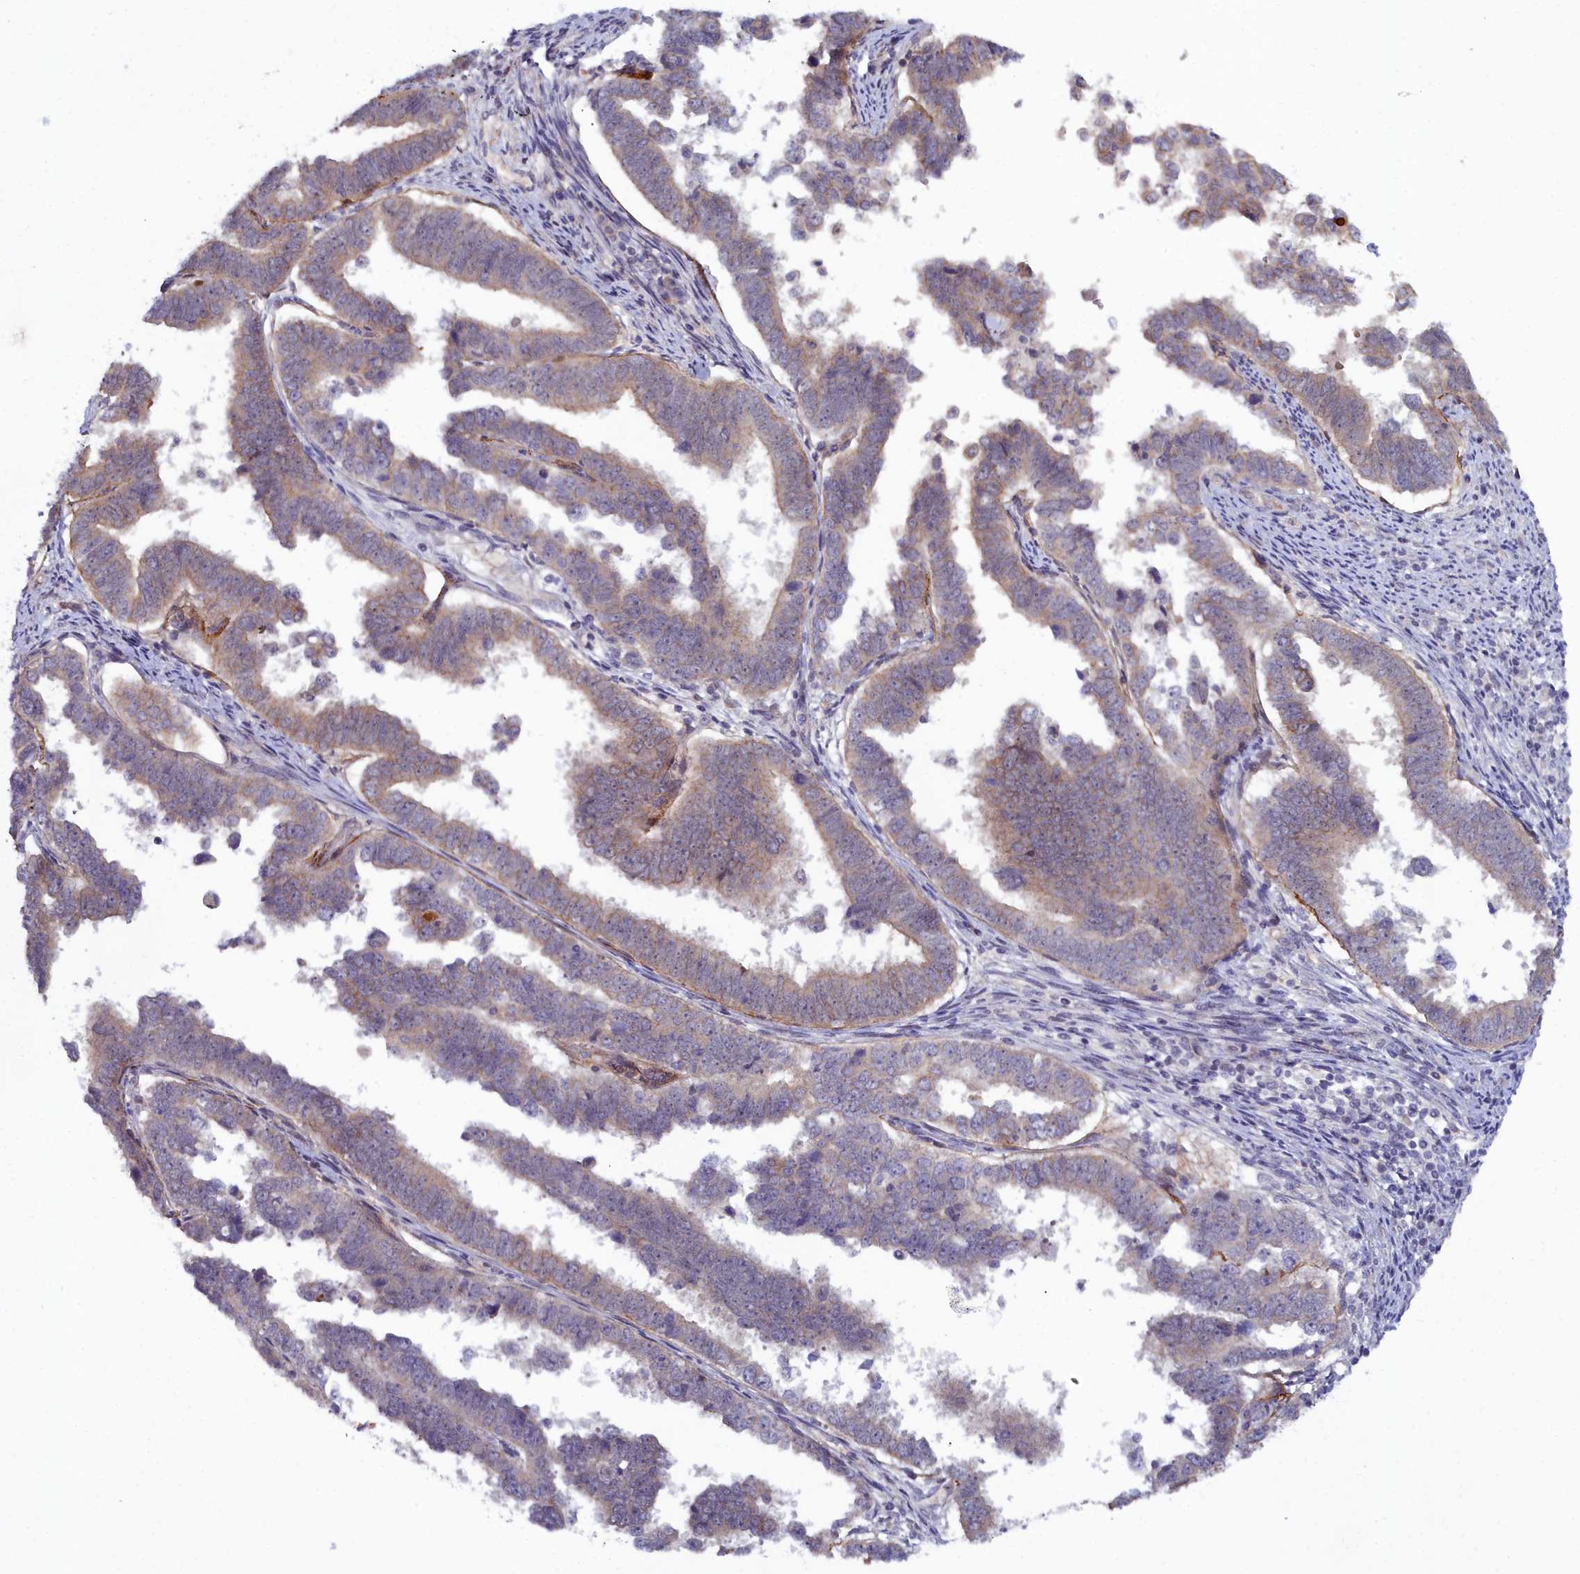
{"staining": {"intensity": "weak", "quantity": "25%-75%", "location": "cytoplasmic/membranous"}, "tissue": "endometrial cancer", "cell_type": "Tumor cells", "image_type": "cancer", "snomed": [{"axis": "morphology", "description": "Adenocarcinoma, NOS"}, {"axis": "topography", "description": "Endometrium"}], "caption": "Weak cytoplasmic/membranous expression for a protein is seen in about 25%-75% of tumor cells of endometrial adenocarcinoma using immunohistochemistry (IHC).", "gene": "KCTD18", "patient": {"sex": "female", "age": 75}}